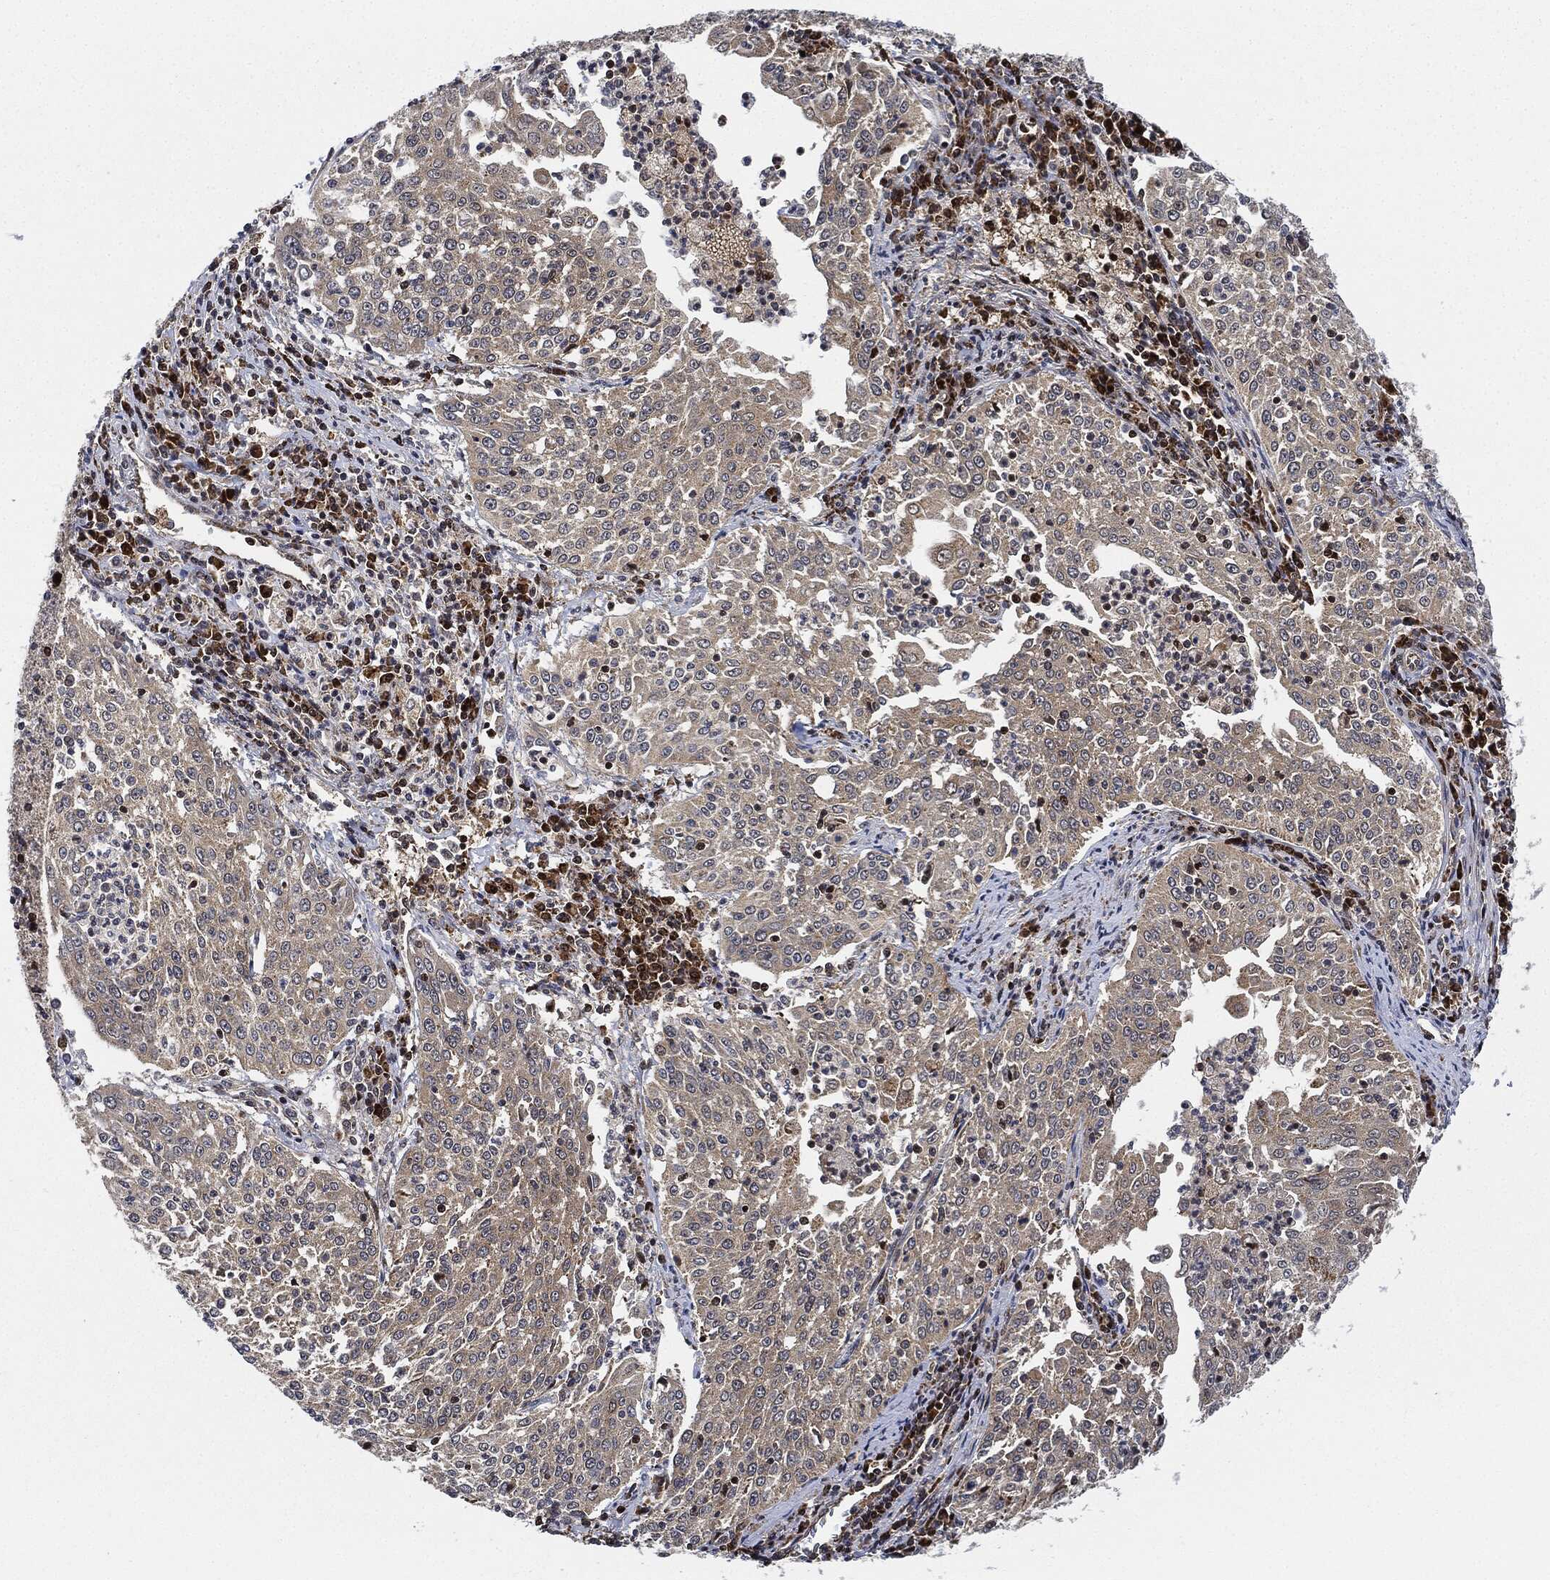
{"staining": {"intensity": "weak", "quantity": "<25%", "location": "cytoplasmic/membranous"}, "tissue": "cervical cancer", "cell_type": "Tumor cells", "image_type": "cancer", "snomed": [{"axis": "morphology", "description": "Squamous cell carcinoma, NOS"}, {"axis": "topography", "description": "Cervix"}], "caption": "High magnification brightfield microscopy of cervical cancer stained with DAB (brown) and counterstained with hematoxylin (blue): tumor cells show no significant expression. (DAB (3,3'-diaminobenzidine) IHC, high magnification).", "gene": "RNASEL", "patient": {"sex": "female", "age": 41}}